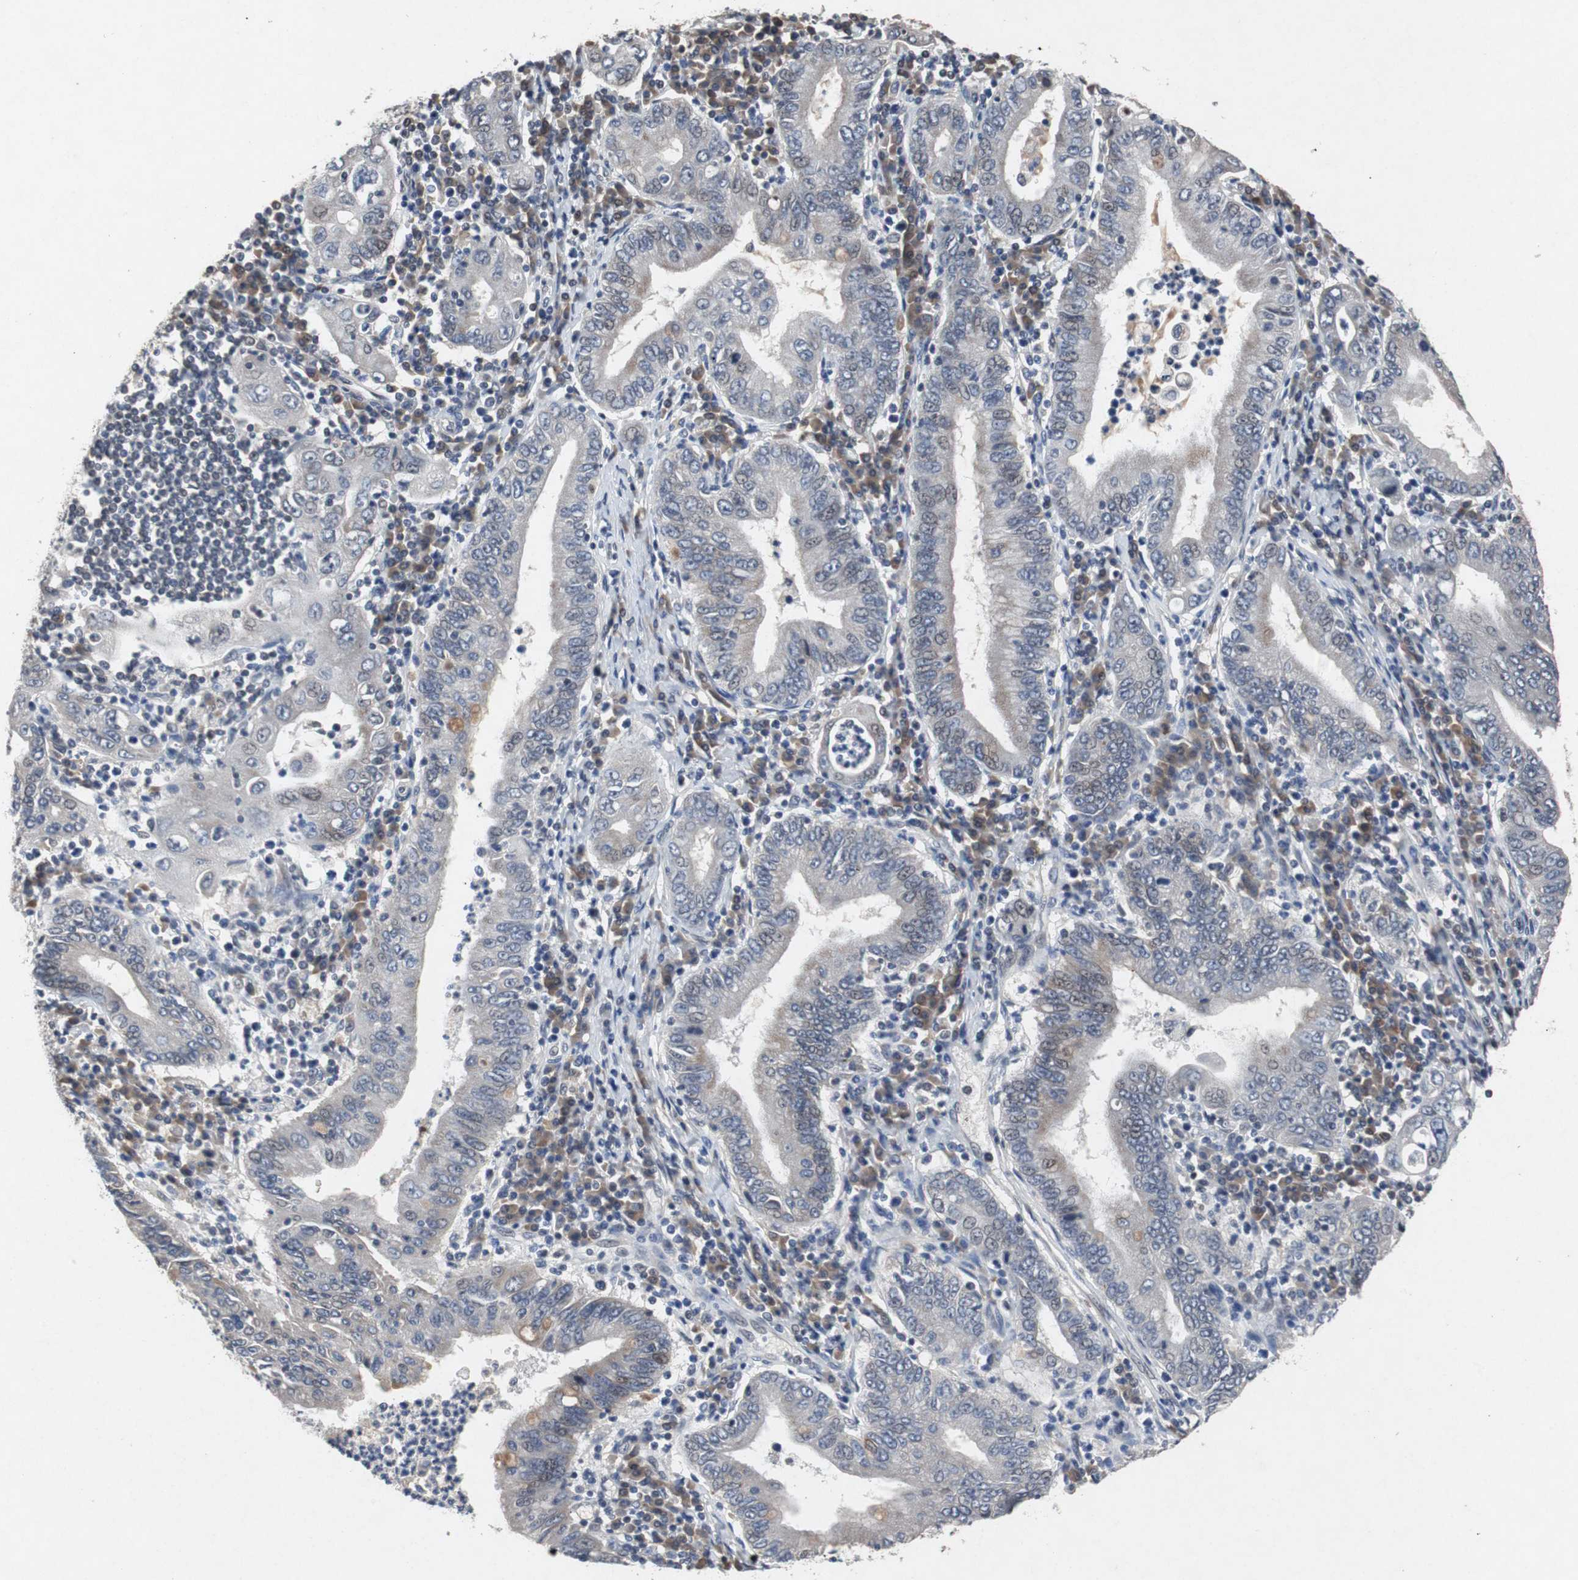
{"staining": {"intensity": "weak", "quantity": "<25%", "location": "cytoplasmic/membranous"}, "tissue": "stomach cancer", "cell_type": "Tumor cells", "image_type": "cancer", "snomed": [{"axis": "morphology", "description": "Normal tissue, NOS"}, {"axis": "morphology", "description": "Adenocarcinoma, NOS"}, {"axis": "topography", "description": "Esophagus"}, {"axis": "topography", "description": "Stomach, upper"}, {"axis": "topography", "description": "Peripheral nerve tissue"}], "caption": "This micrograph is of adenocarcinoma (stomach) stained with IHC to label a protein in brown with the nuclei are counter-stained blue. There is no positivity in tumor cells.", "gene": "TP63", "patient": {"sex": "male", "age": 62}}